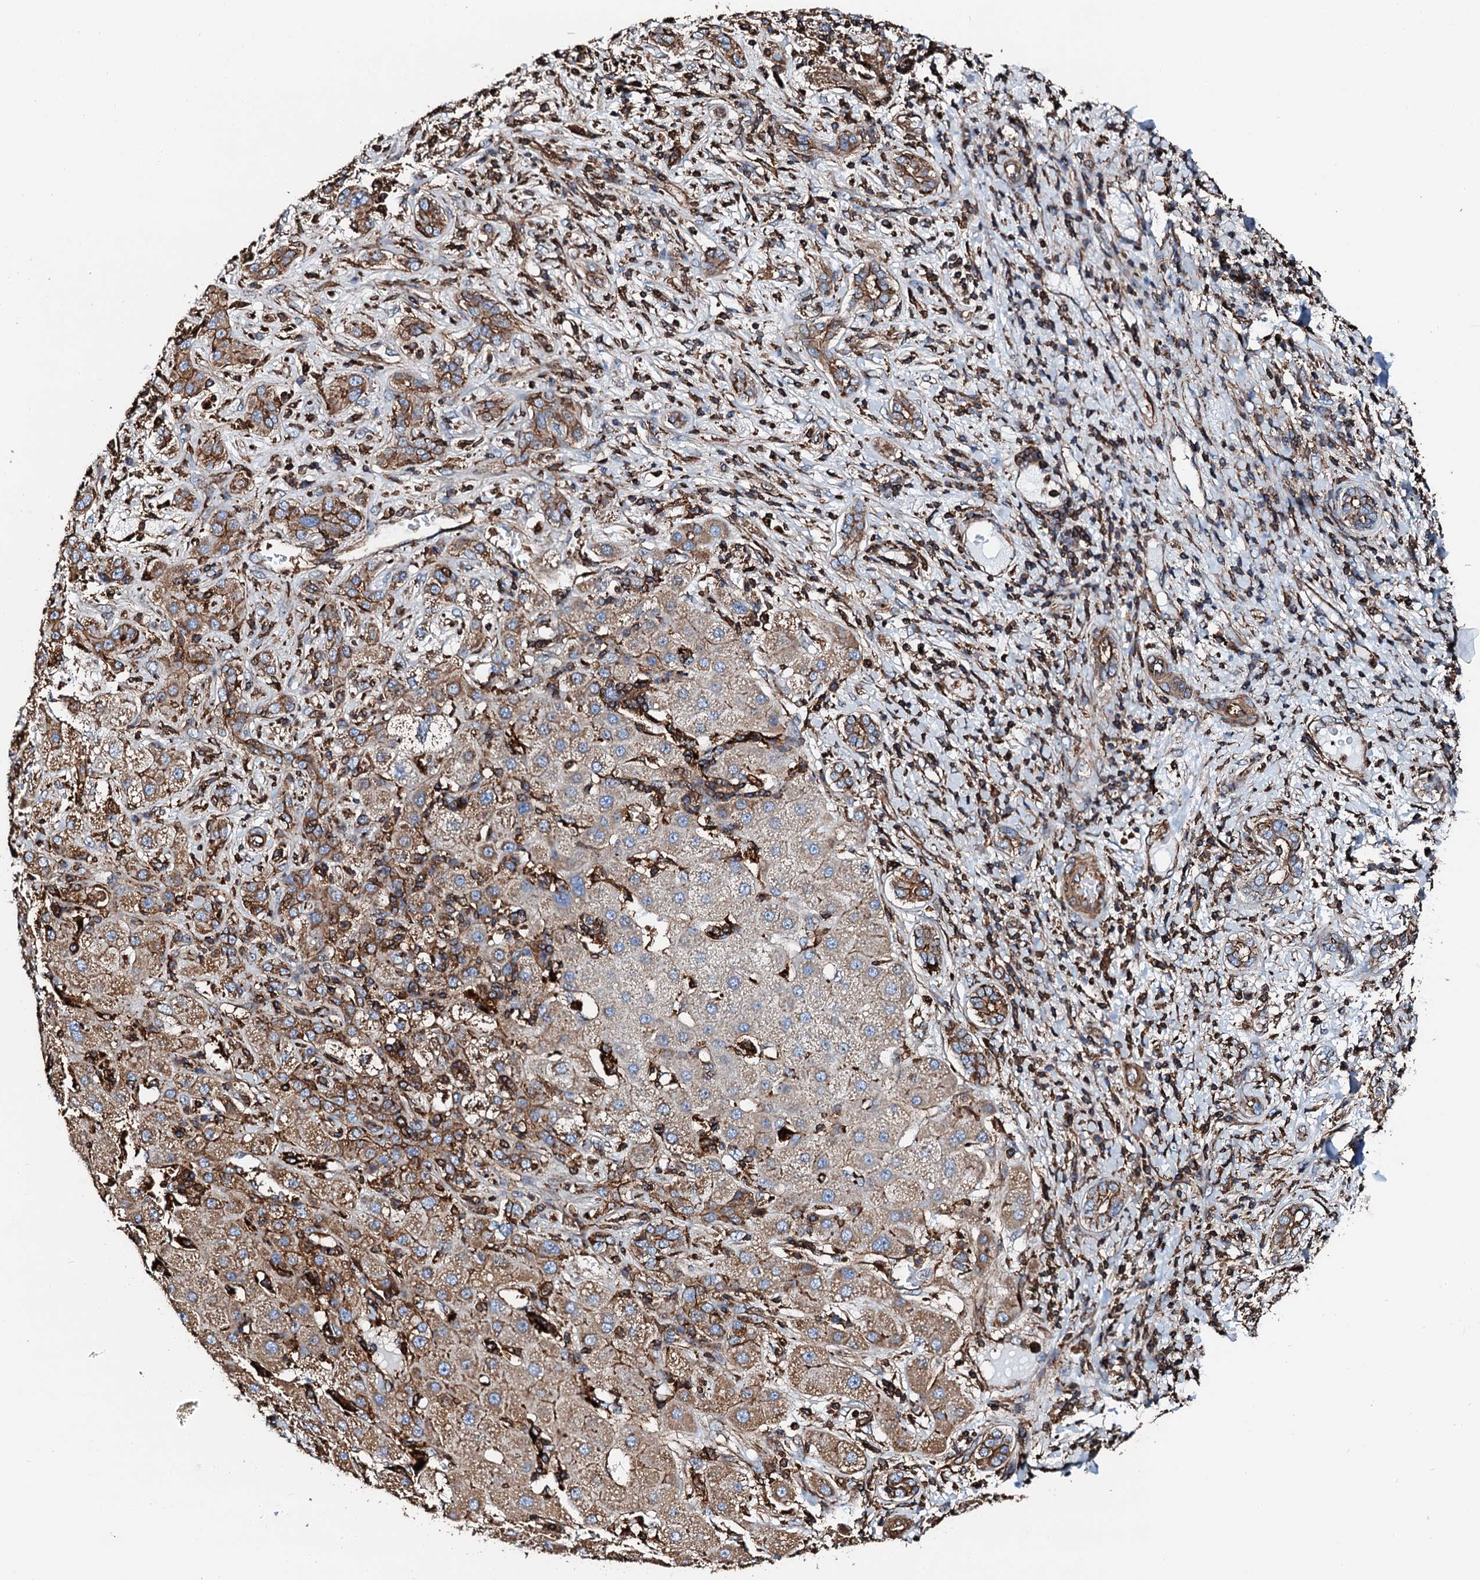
{"staining": {"intensity": "weak", "quantity": "25%-75%", "location": "cytoplasmic/membranous"}, "tissue": "liver cancer", "cell_type": "Tumor cells", "image_type": "cancer", "snomed": [{"axis": "morphology", "description": "Carcinoma, Hepatocellular, NOS"}, {"axis": "topography", "description": "Liver"}], "caption": "The immunohistochemical stain highlights weak cytoplasmic/membranous expression in tumor cells of liver cancer (hepatocellular carcinoma) tissue.", "gene": "INTS10", "patient": {"sex": "male", "age": 65}}